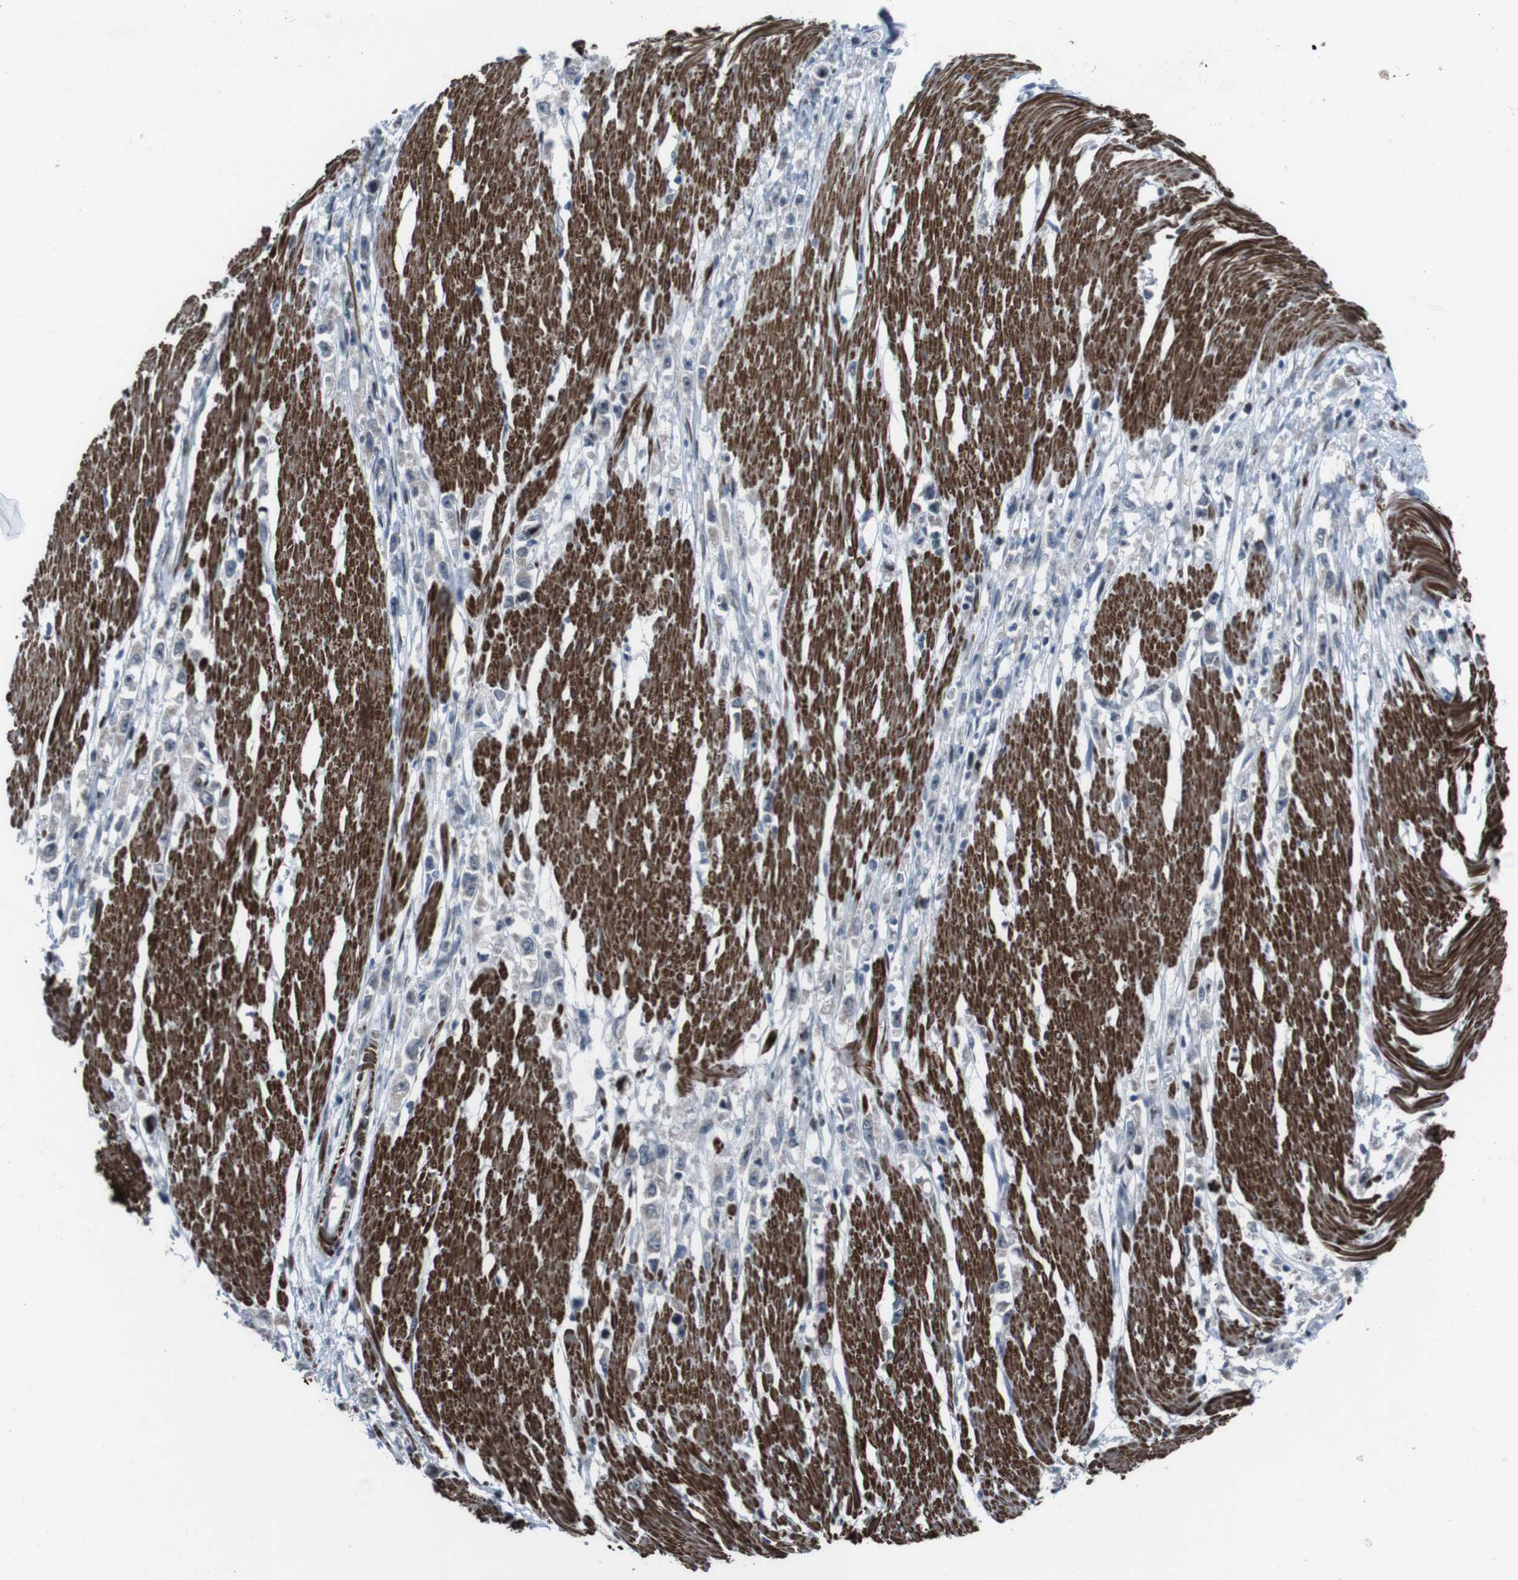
{"staining": {"intensity": "negative", "quantity": "none", "location": "none"}, "tissue": "stomach cancer", "cell_type": "Tumor cells", "image_type": "cancer", "snomed": [{"axis": "morphology", "description": "Adenocarcinoma, NOS"}, {"axis": "topography", "description": "Stomach"}], "caption": "IHC of adenocarcinoma (stomach) demonstrates no positivity in tumor cells.", "gene": "PBRM1", "patient": {"sex": "female", "age": 59}}